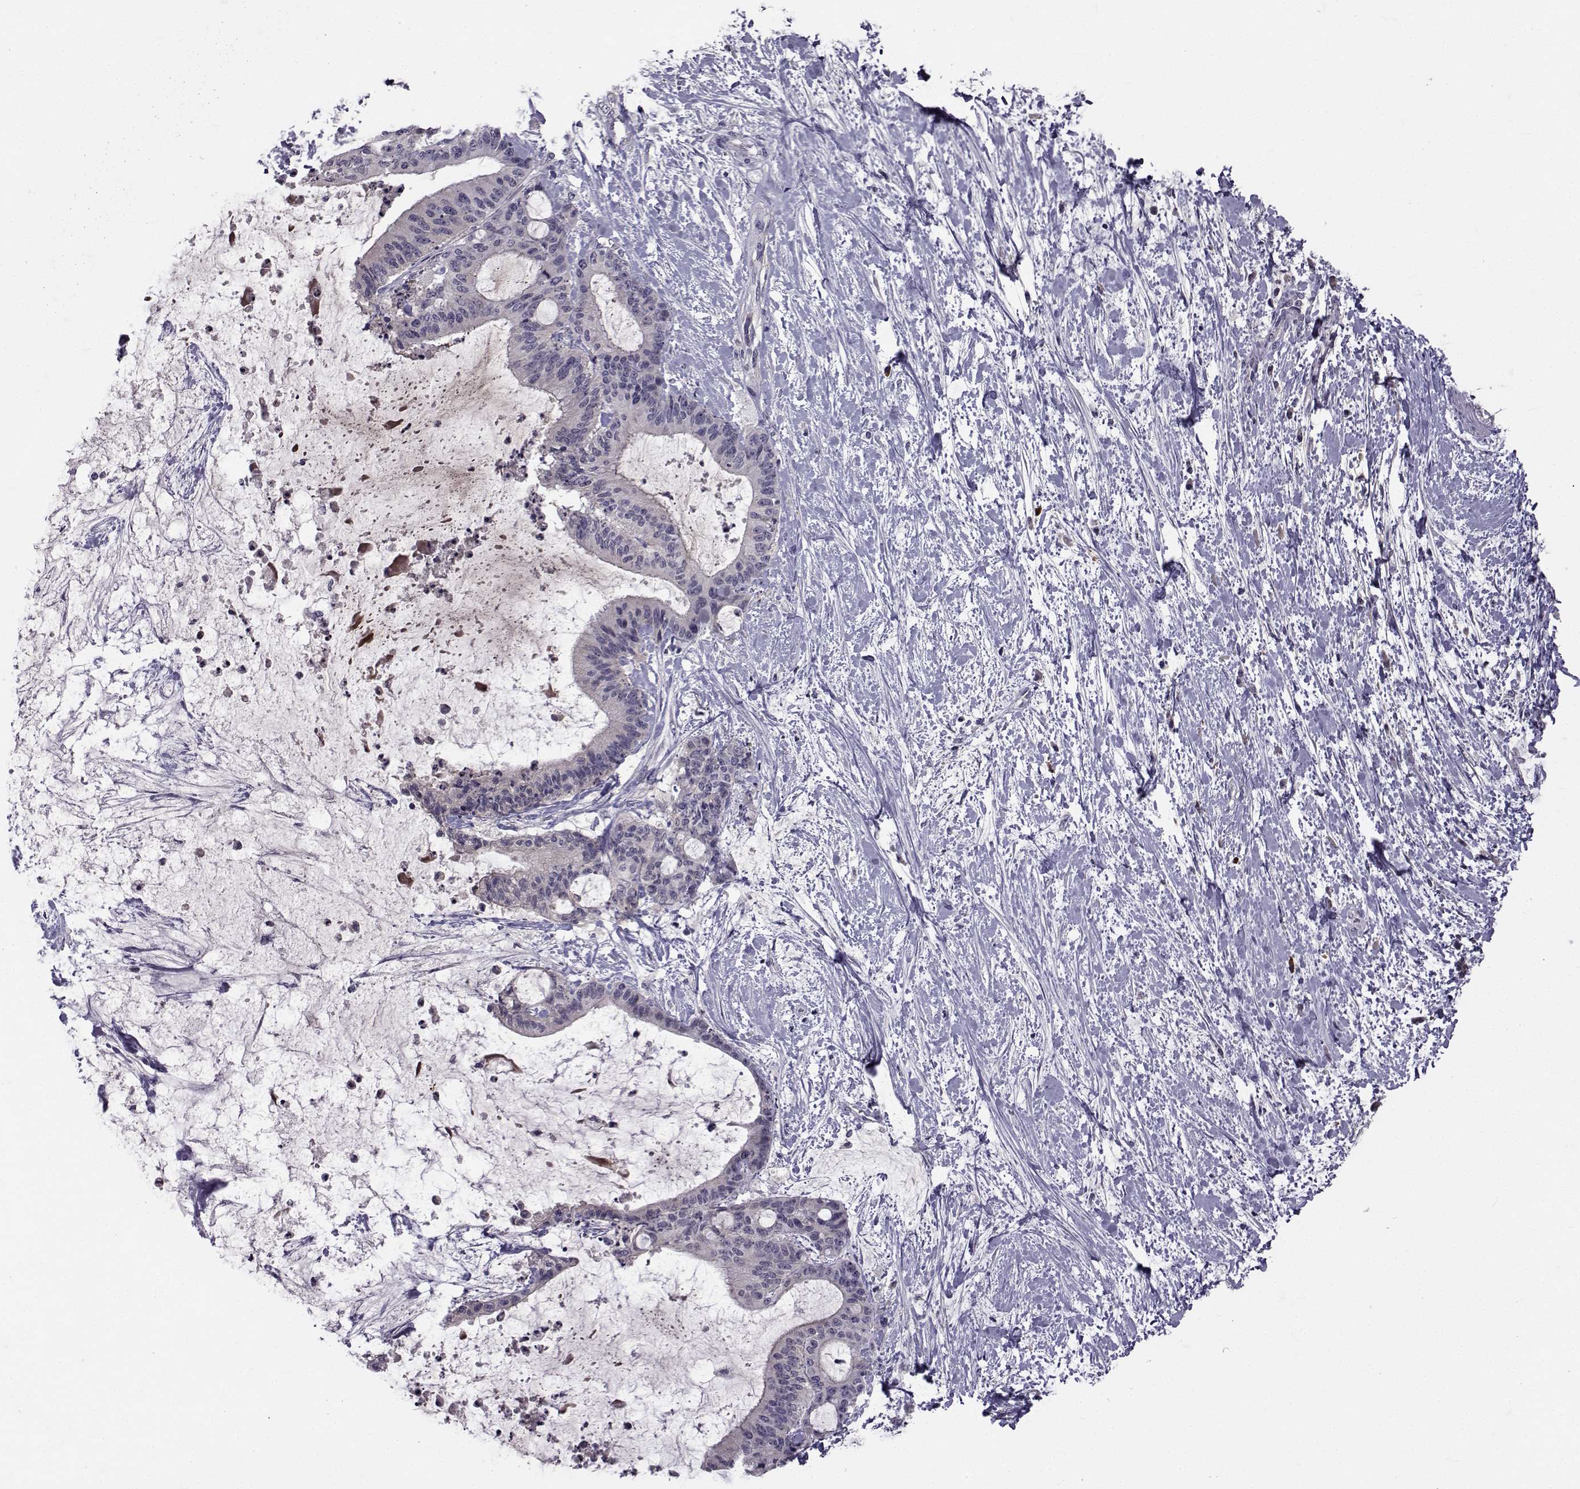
{"staining": {"intensity": "negative", "quantity": "none", "location": "none"}, "tissue": "liver cancer", "cell_type": "Tumor cells", "image_type": "cancer", "snomed": [{"axis": "morphology", "description": "Cholangiocarcinoma"}, {"axis": "topography", "description": "Liver"}], "caption": "IHC of liver cancer displays no expression in tumor cells.", "gene": "TNFRSF11B", "patient": {"sex": "female", "age": 73}}